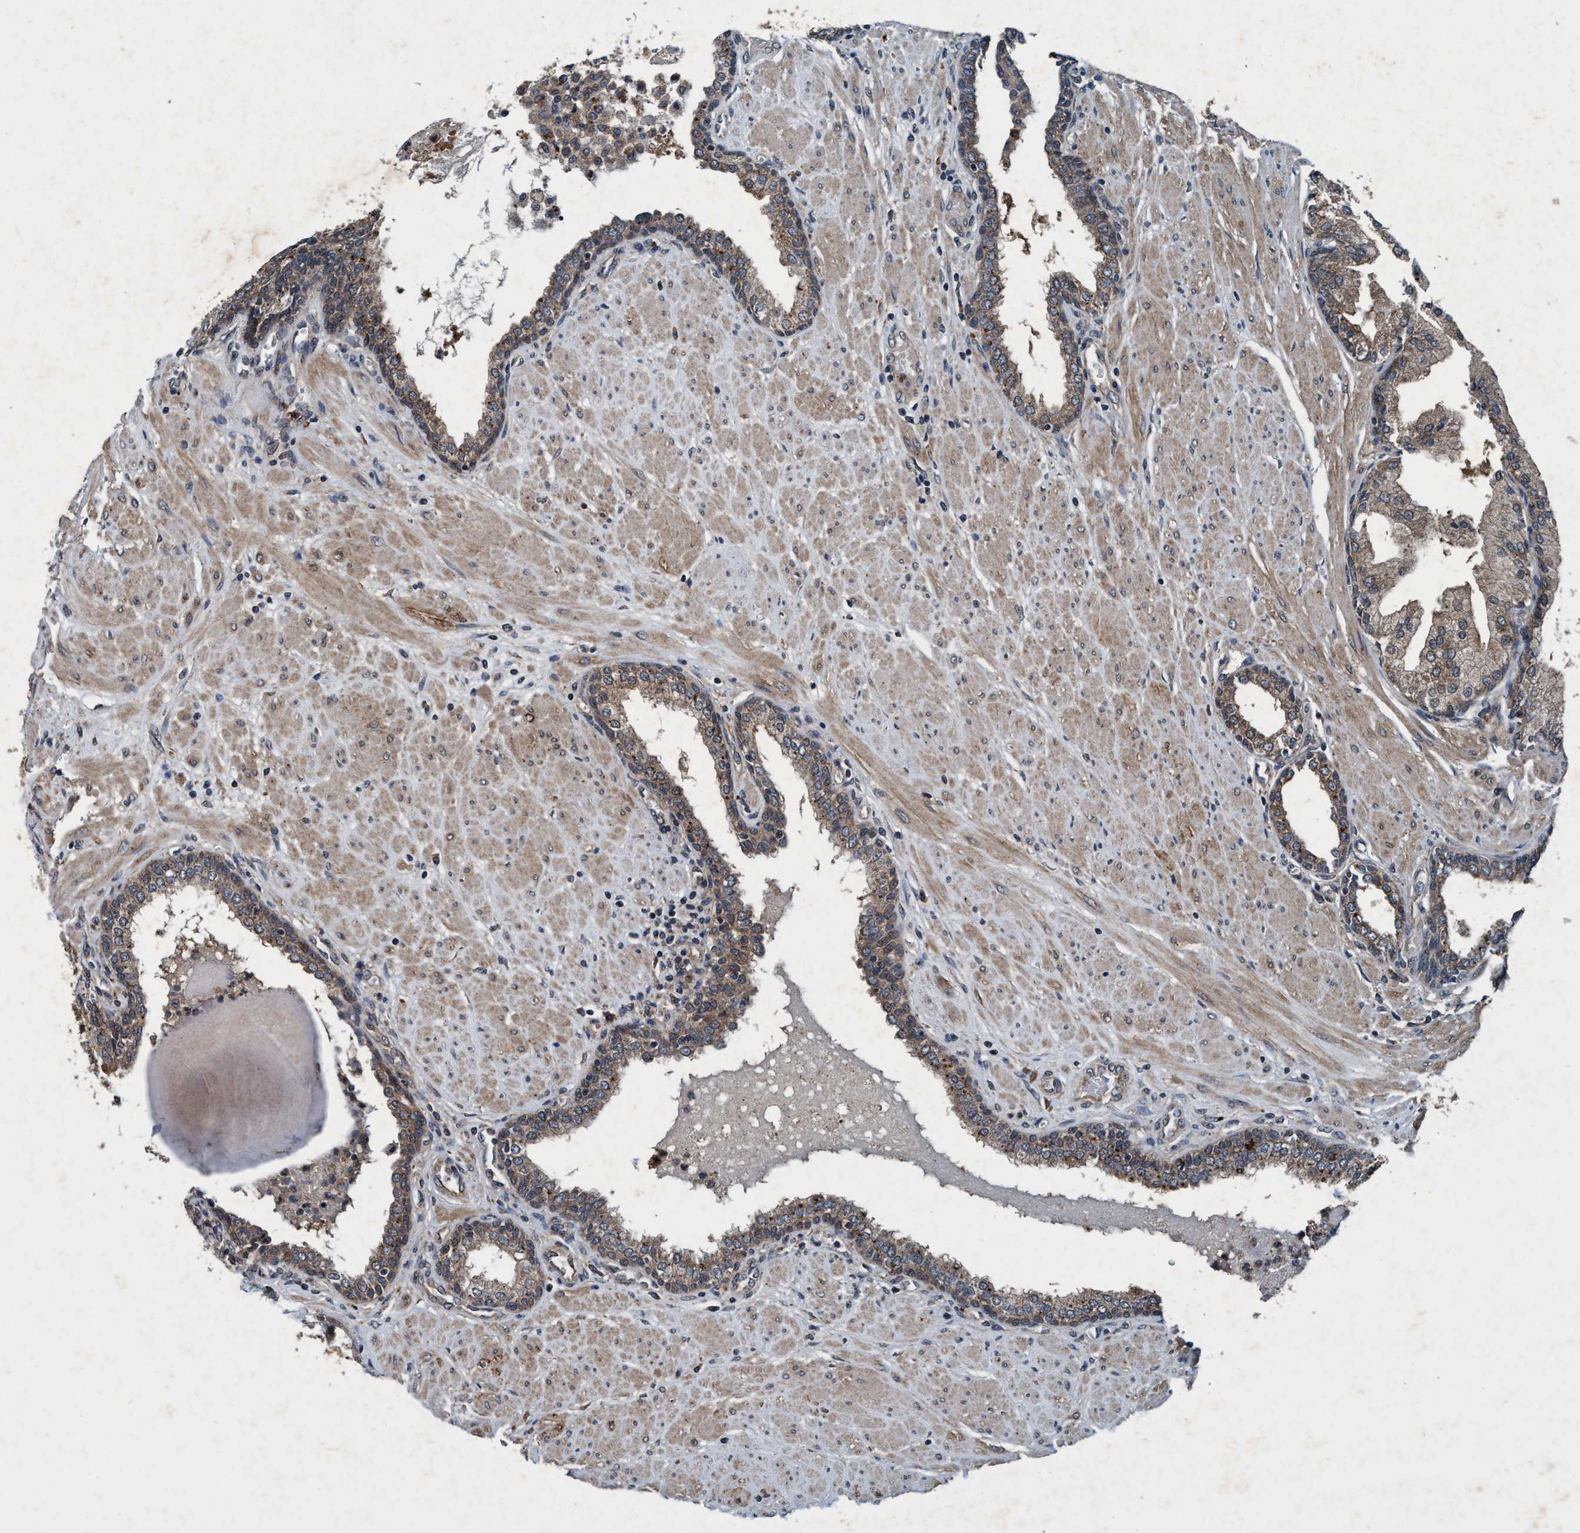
{"staining": {"intensity": "moderate", "quantity": ">75%", "location": "cytoplasmic/membranous"}, "tissue": "prostate", "cell_type": "Glandular cells", "image_type": "normal", "snomed": [{"axis": "morphology", "description": "Normal tissue, NOS"}, {"axis": "topography", "description": "Prostate"}], "caption": "Prostate stained with DAB IHC demonstrates medium levels of moderate cytoplasmic/membranous staining in approximately >75% of glandular cells.", "gene": "AKT1S1", "patient": {"sex": "male", "age": 51}}